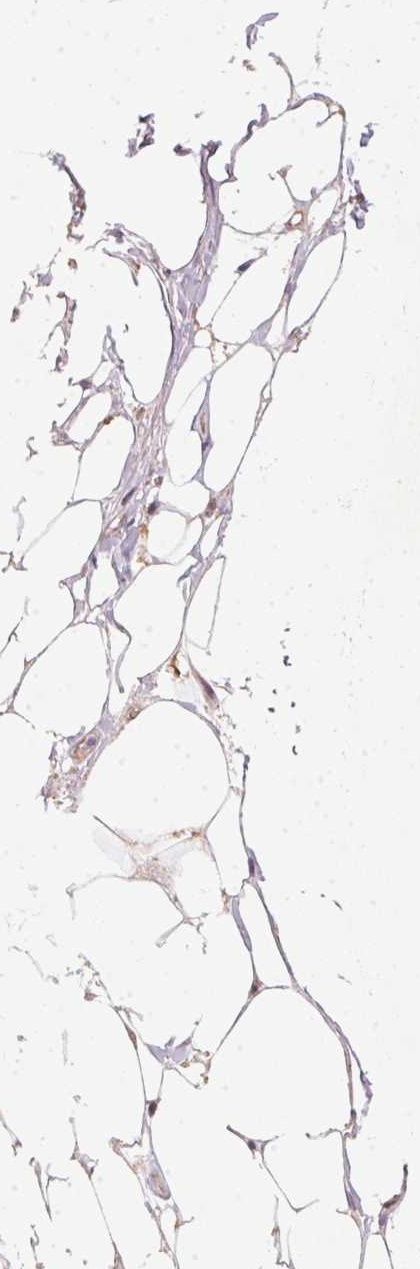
{"staining": {"intensity": "weak", "quantity": "25%-75%", "location": "cytoplasmic/membranous"}, "tissue": "adipose tissue", "cell_type": "Adipocytes", "image_type": "normal", "snomed": [{"axis": "morphology", "description": "Normal tissue, NOS"}, {"axis": "morphology", "description": "Squamous cell carcinoma, NOS"}, {"axis": "topography", "description": "Cartilage tissue"}, {"axis": "topography", "description": "Bronchus"}, {"axis": "topography", "description": "Lung"}], "caption": "Immunohistochemistry (DAB (3,3'-diaminobenzidine)) staining of normal adipose tissue displays weak cytoplasmic/membranous protein staining in about 25%-75% of adipocytes.", "gene": "MATCAP1", "patient": {"sex": "male", "age": 66}}